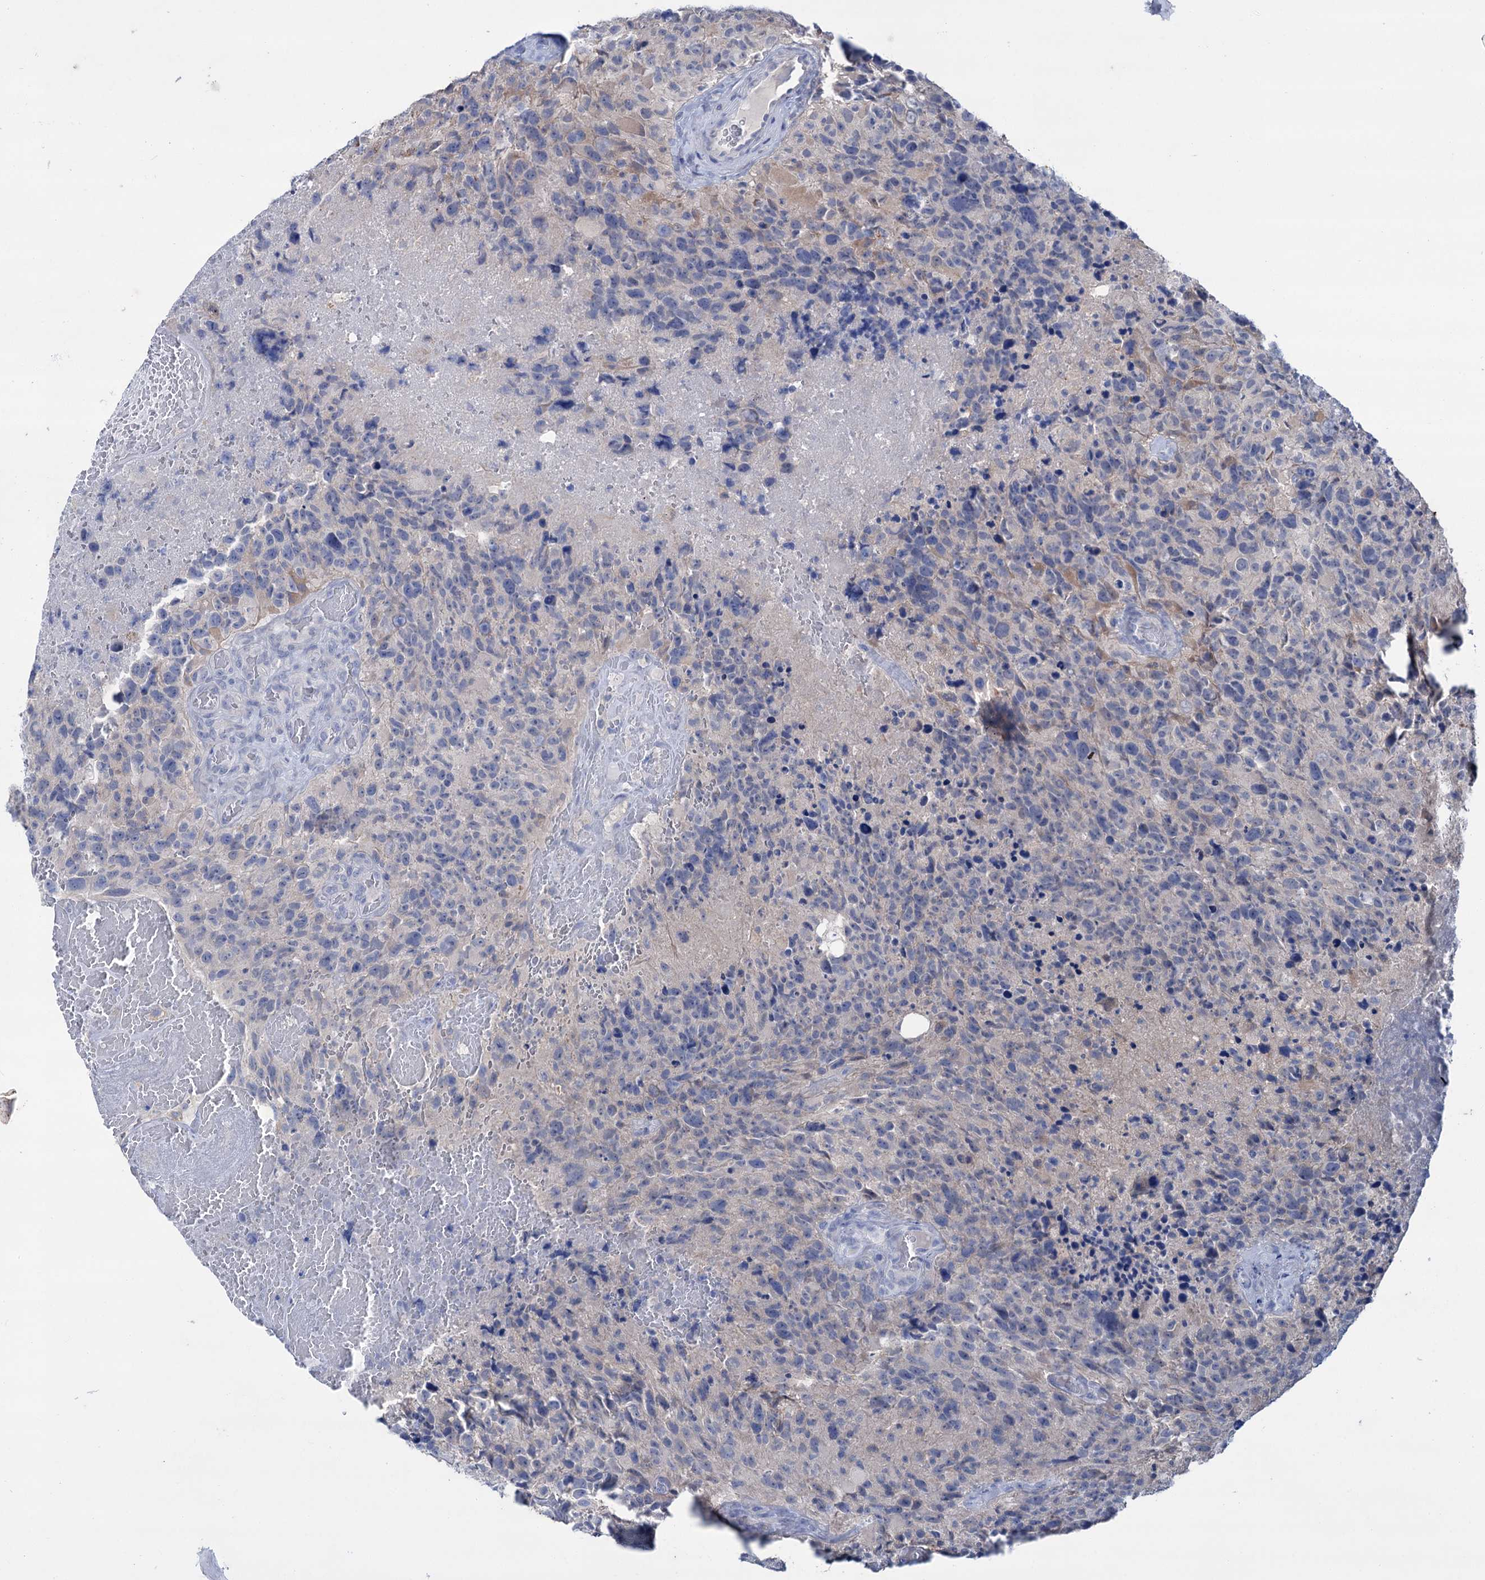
{"staining": {"intensity": "negative", "quantity": "none", "location": "none"}, "tissue": "glioma", "cell_type": "Tumor cells", "image_type": "cancer", "snomed": [{"axis": "morphology", "description": "Glioma, malignant, High grade"}, {"axis": "topography", "description": "Brain"}], "caption": "Immunohistochemistry (IHC) photomicrograph of neoplastic tissue: glioma stained with DAB shows no significant protein expression in tumor cells.", "gene": "LYZL4", "patient": {"sex": "male", "age": 69}}